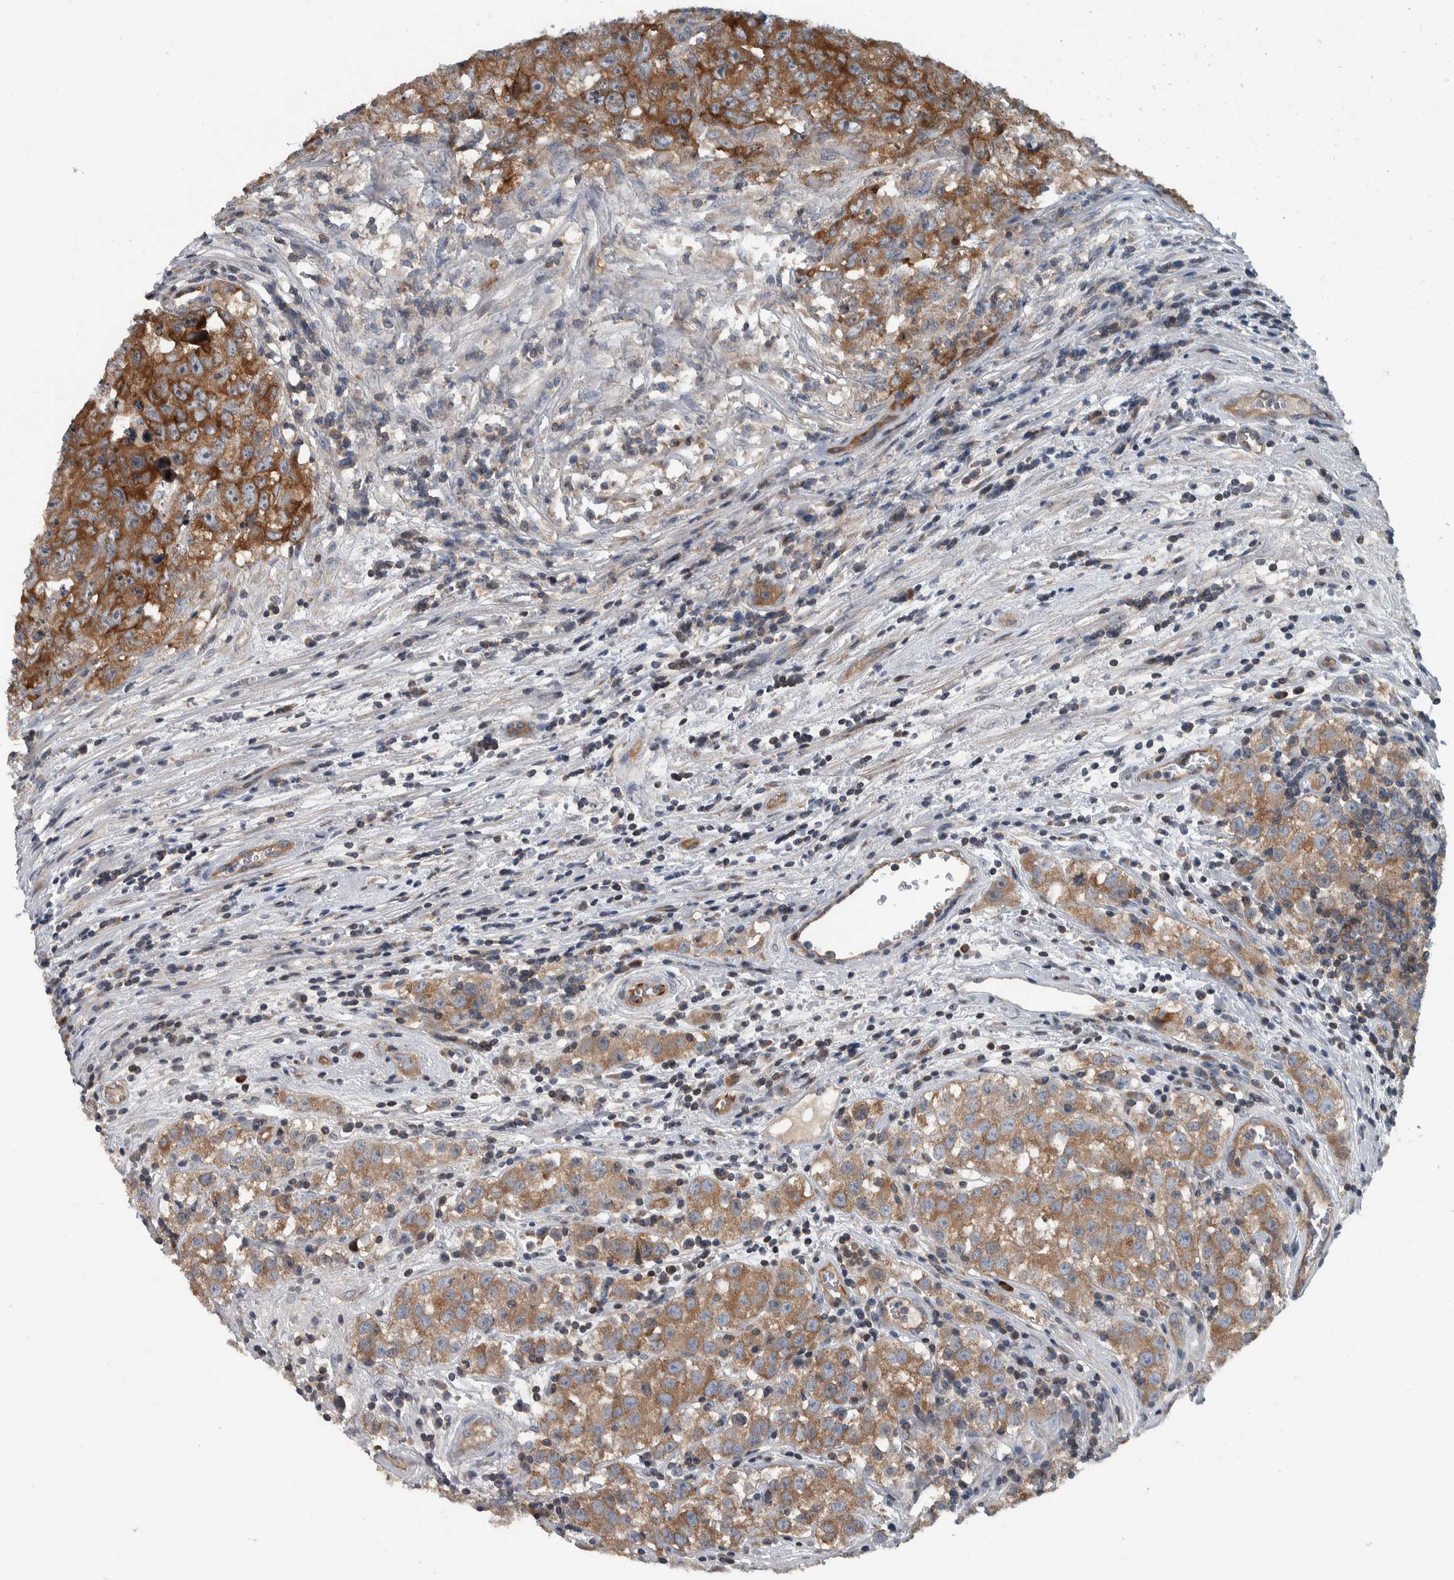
{"staining": {"intensity": "moderate", "quantity": ">75%", "location": "cytoplasmic/membranous"}, "tissue": "testis cancer", "cell_type": "Tumor cells", "image_type": "cancer", "snomed": [{"axis": "morphology", "description": "Seminoma, NOS"}, {"axis": "morphology", "description": "Carcinoma, Embryonal, NOS"}, {"axis": "topography", "description": "Testis"}], "caption": "Human testis cancer (embryonal carcinoma) stained with a protein marker shows moderate staining in tumor cells.", "gene": "BAIAP2L1", "patient": {"sex": "male", "age": 43}}